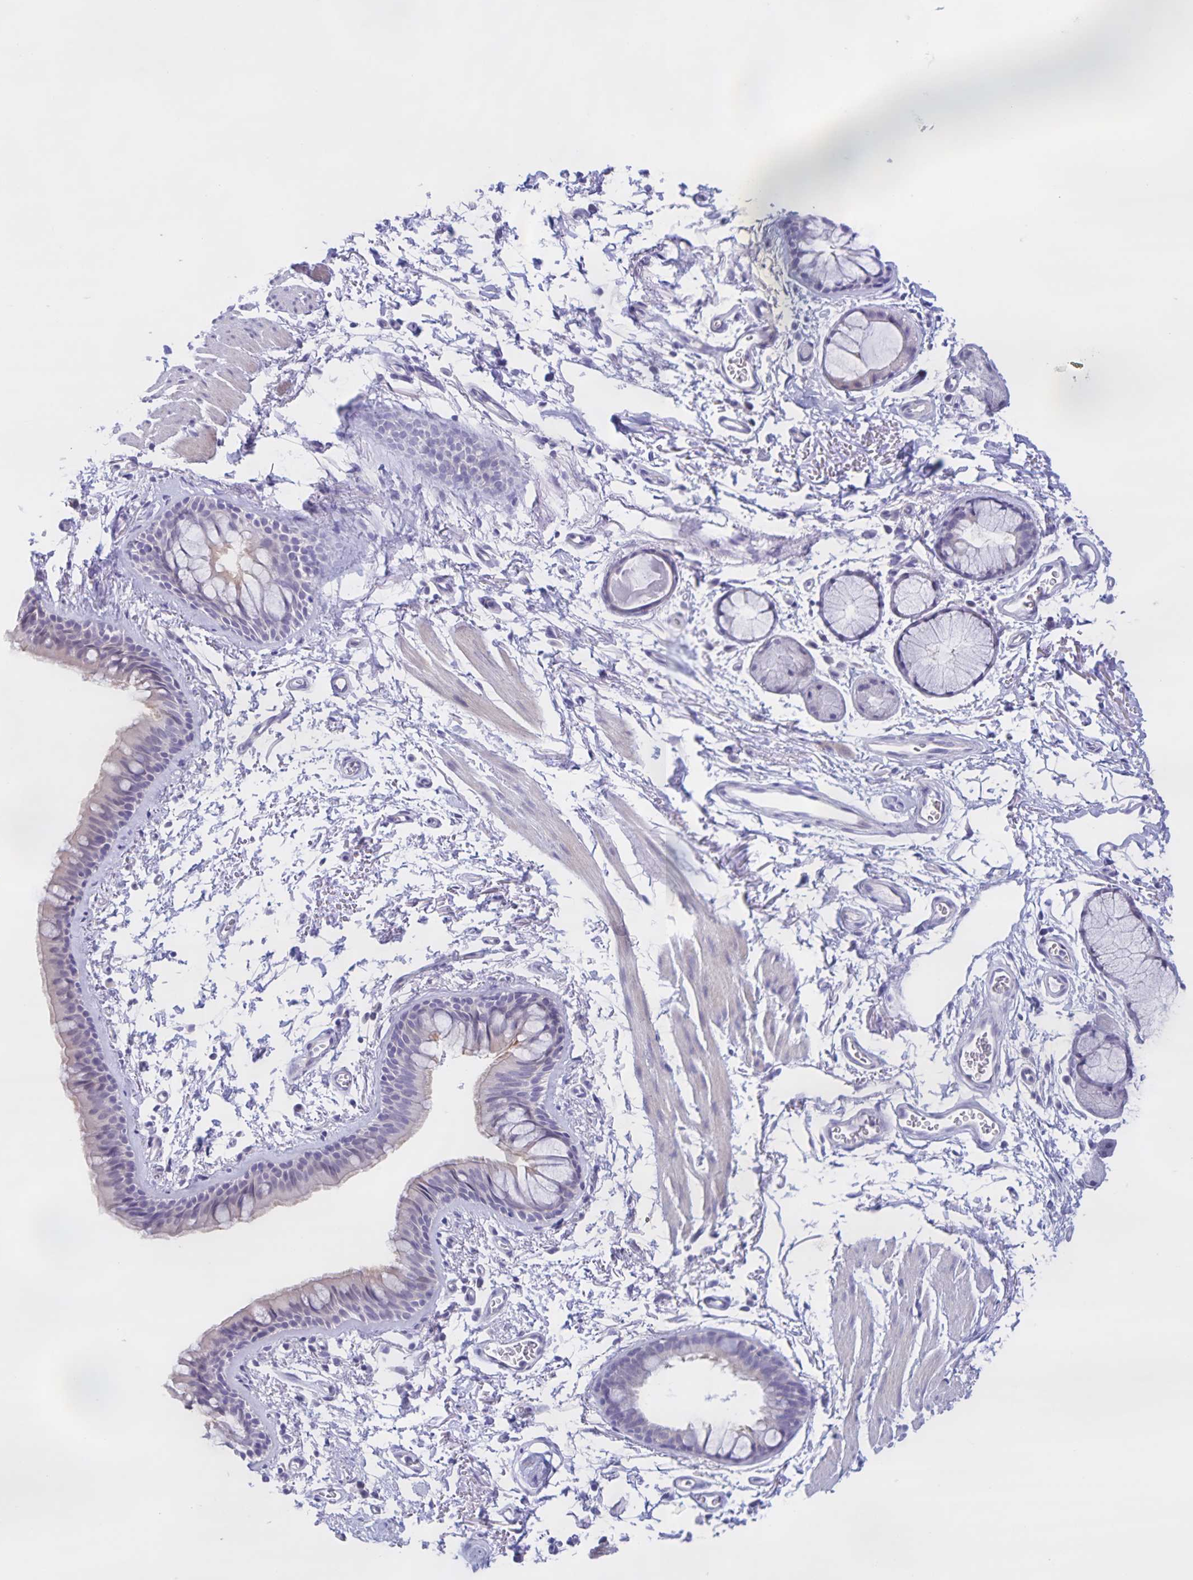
{"staining": {"intensity": "negative", "quantity": "none", "location": "none"}, "tissue": "bronchus", "cell_type": "Respiratory epithelial cells", "image_type": "normal", "snomed": [{"axis": "morphology", "description": "Normal tissue, NOS"}, {"axis": "topography", "description": "Cartilage tissue"}, {"axis": "topography", "description": "Bronchus"}], "caption": "The immunohistochemistry micrograph has no significant staining in respiratory epithelial cells of bronchus. (DAB immunohistochemistry with hematoxylin counter stain).", "gene": "DMGDH", "patient": {"sex": "female", "age": 79}}